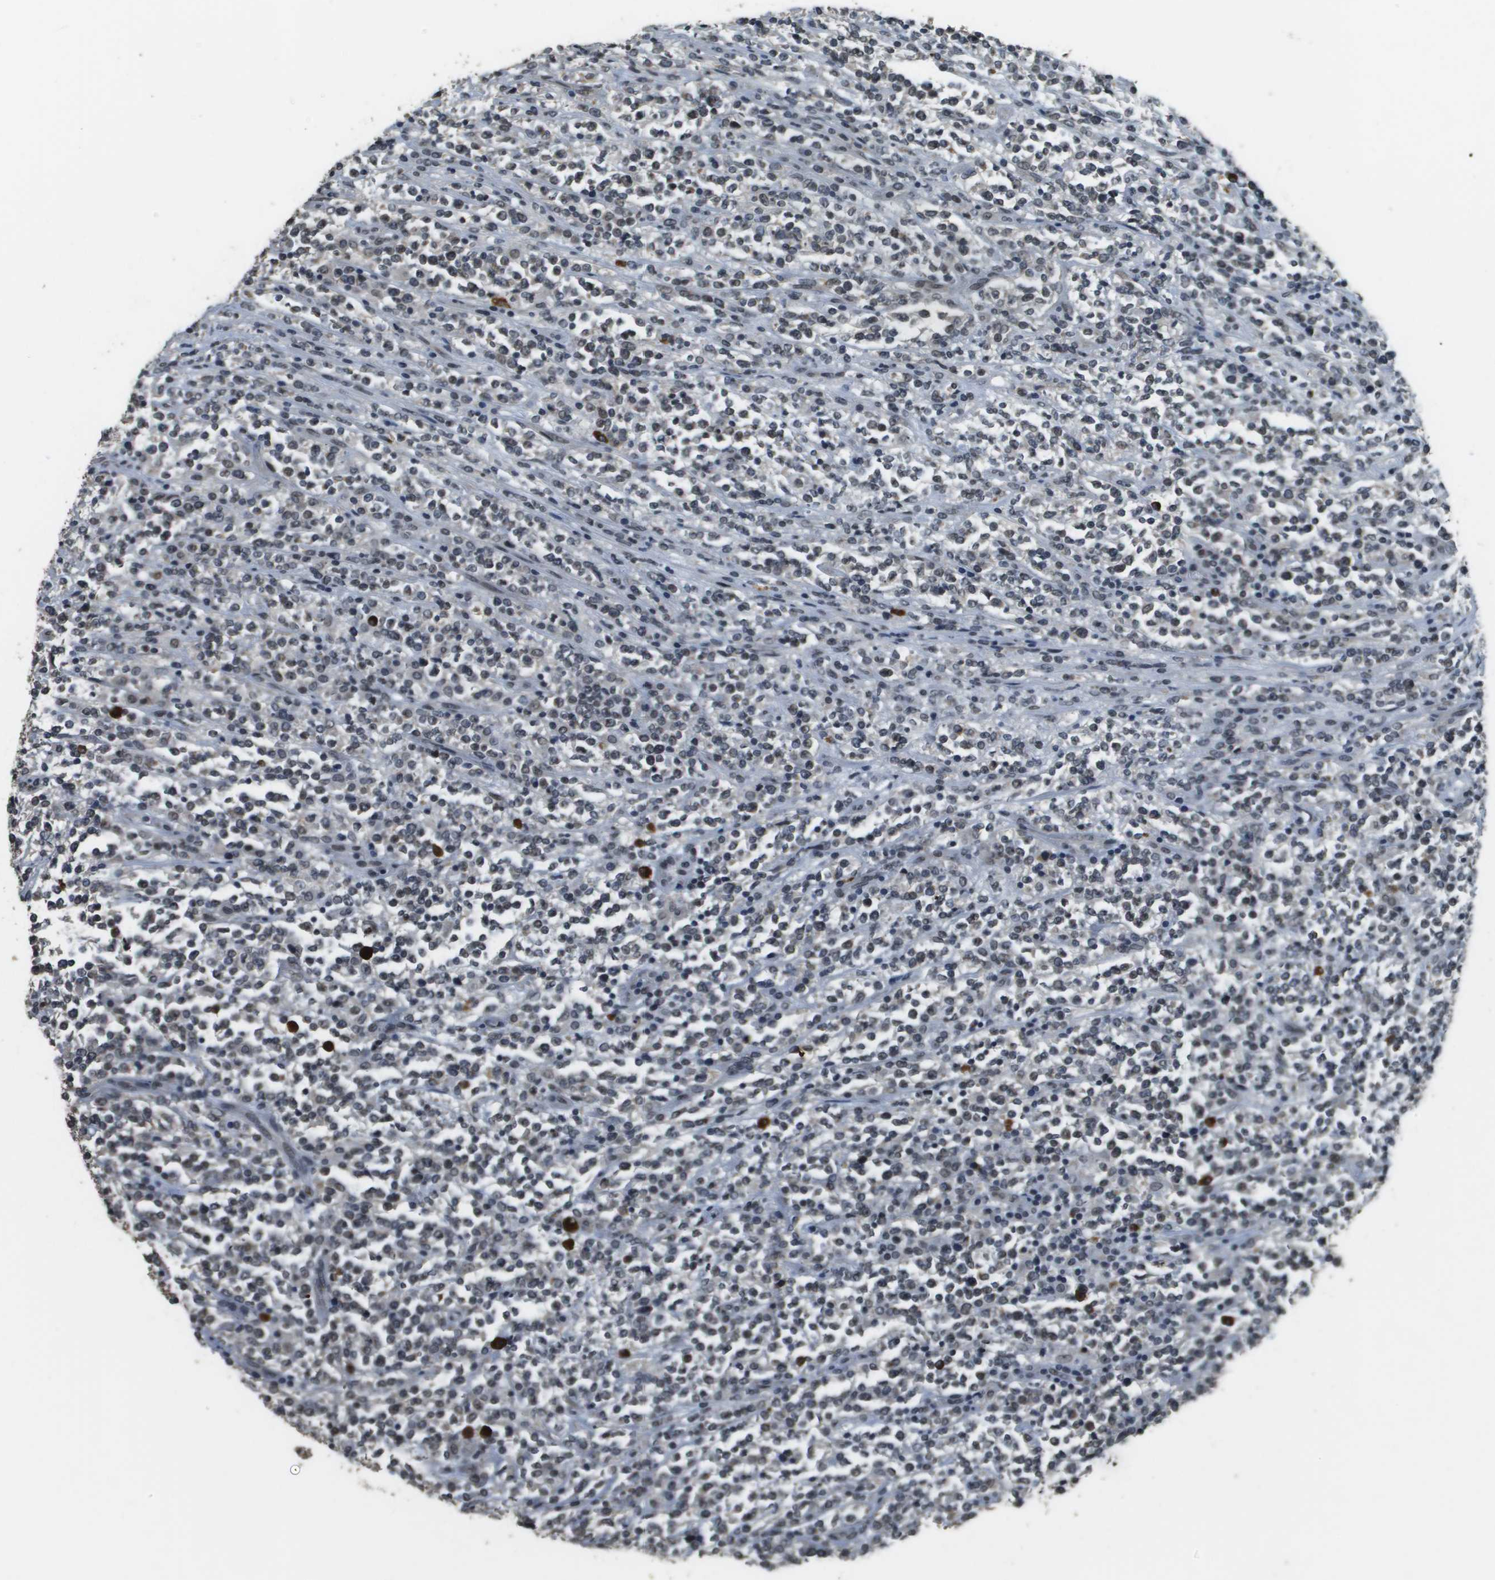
{"staining": {"intensity": "weak", "quantity": "25%-75%", "location": "nuclear"}, "tissue": "lymphoma", "cell_type": "Tumor cells", "image_type": "cancer", "snomed": [{"axis": "morphology", "description": "Malignant lymphoma, non-Hodgkin's type, High grade"}, {"axis": "topography", "description": "Soft tissue"}], "caption": "Lymphoma stained with DAB (3,3'-diaminobenzidine) IHC displays low levels of weak nuclear staining in about 25%-75% of tumor cells. The protein is stained brown, and the nuclei are stained in blue (DAB (3,3'-diaminobenzidine) IHC with brightfield microscopy, high magnification).", "gene": "FANCC", "patient": {"sex": "male", "age": 18}}